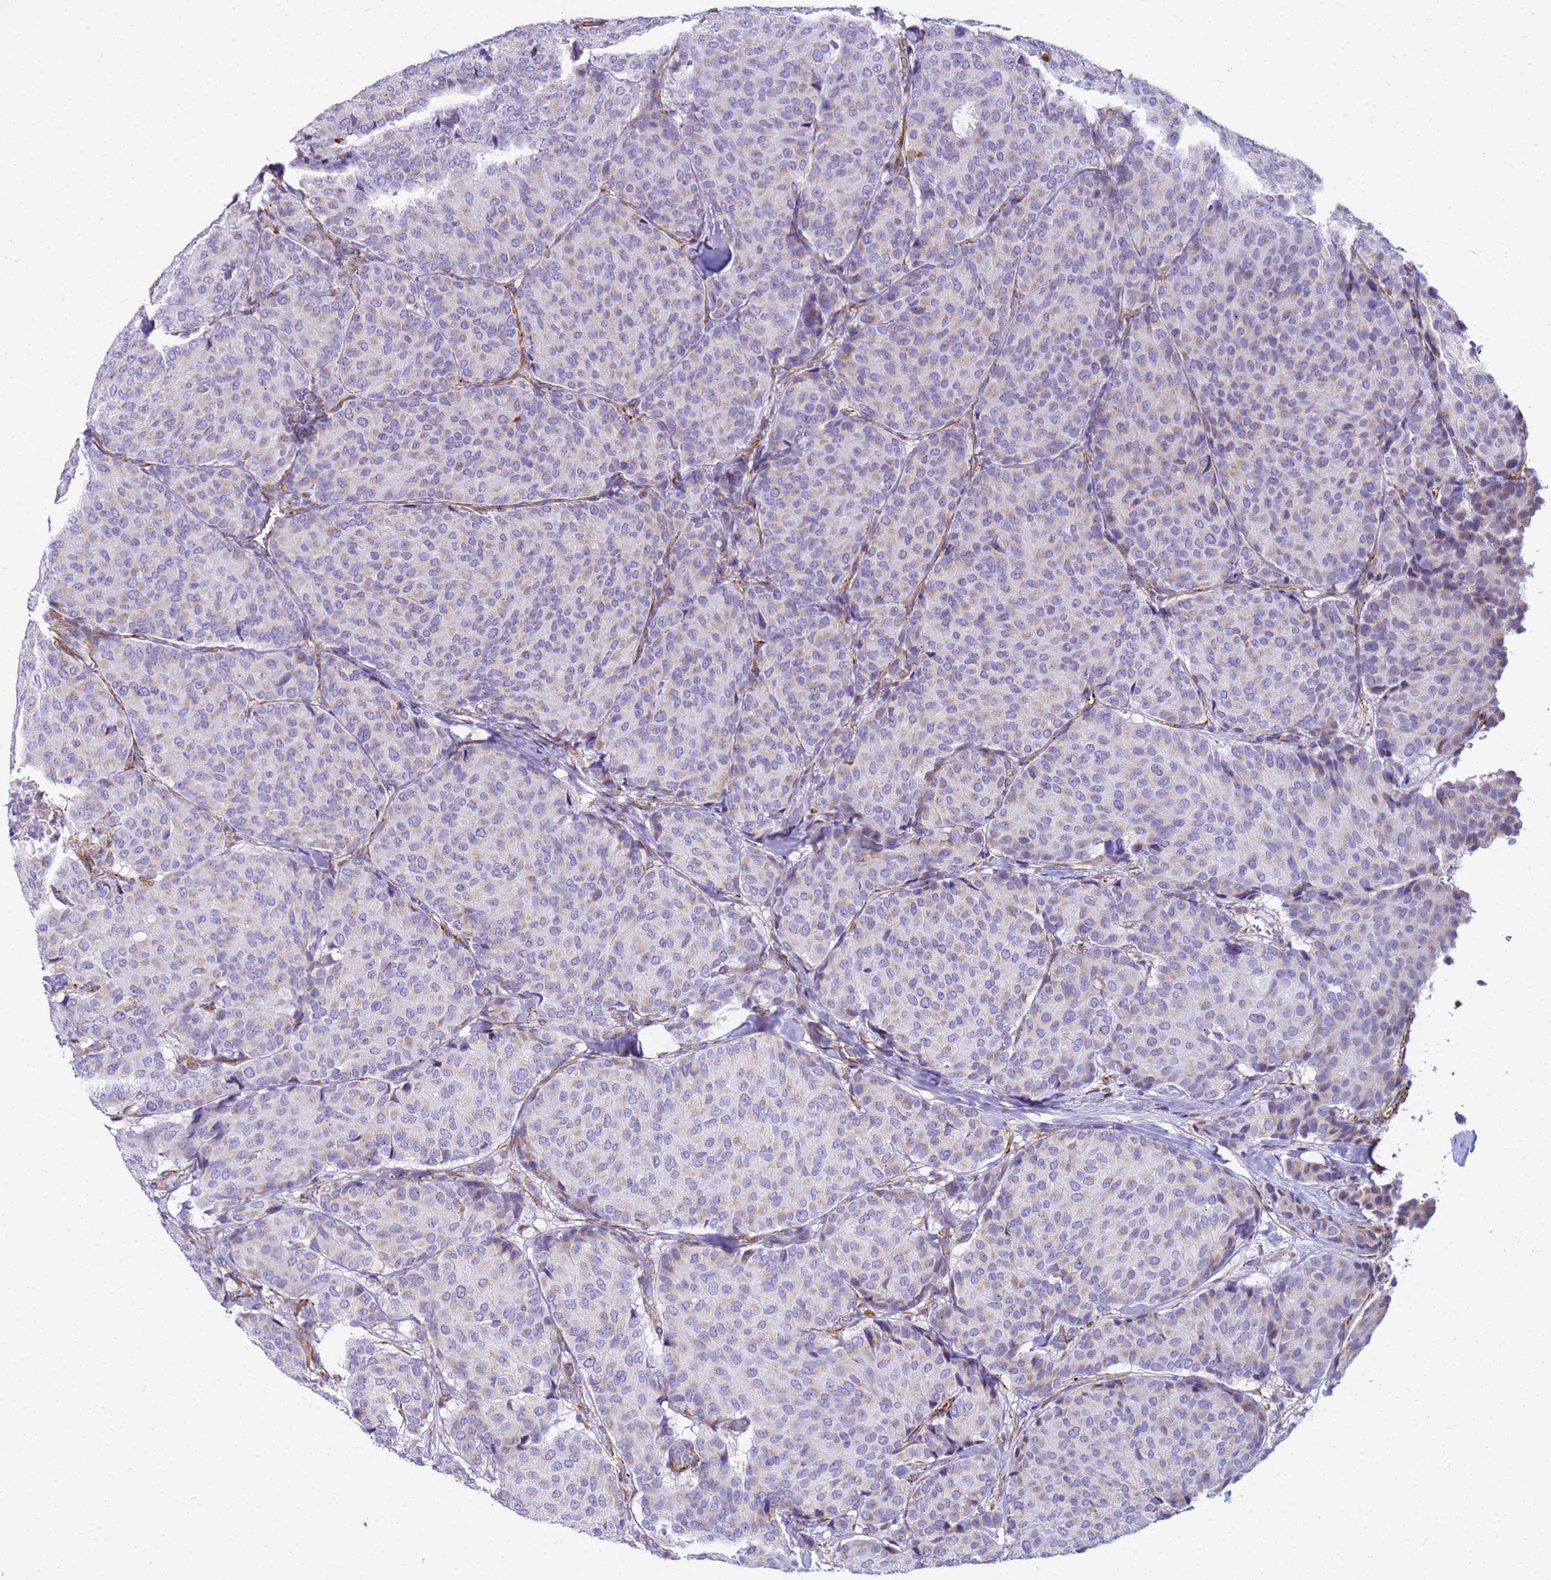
{"staining": {"intensity": "weak", "quantity": "25%-75%", "location": "cytoplasmic/membranous"}, "tissue": "breast cancer", "cell_type": "Tumor cells", "image_type": "cancer", "snomed": [{"axis": "morphology", "description": "Duct carcinoma"}, {"axis": "topography", "description": "Breast"}], "caption": "DAB immunohistochemical staining of intraductal carcinoma (breast) exhibits weak cytoplasmic/membranous protein positivity in about 25%-75% of tumor cells. (Brightfield microscopy of DAB IHC at high magnification).", "gene": "UBXN2B", "patient": {"sex": "female", "age": 75}}